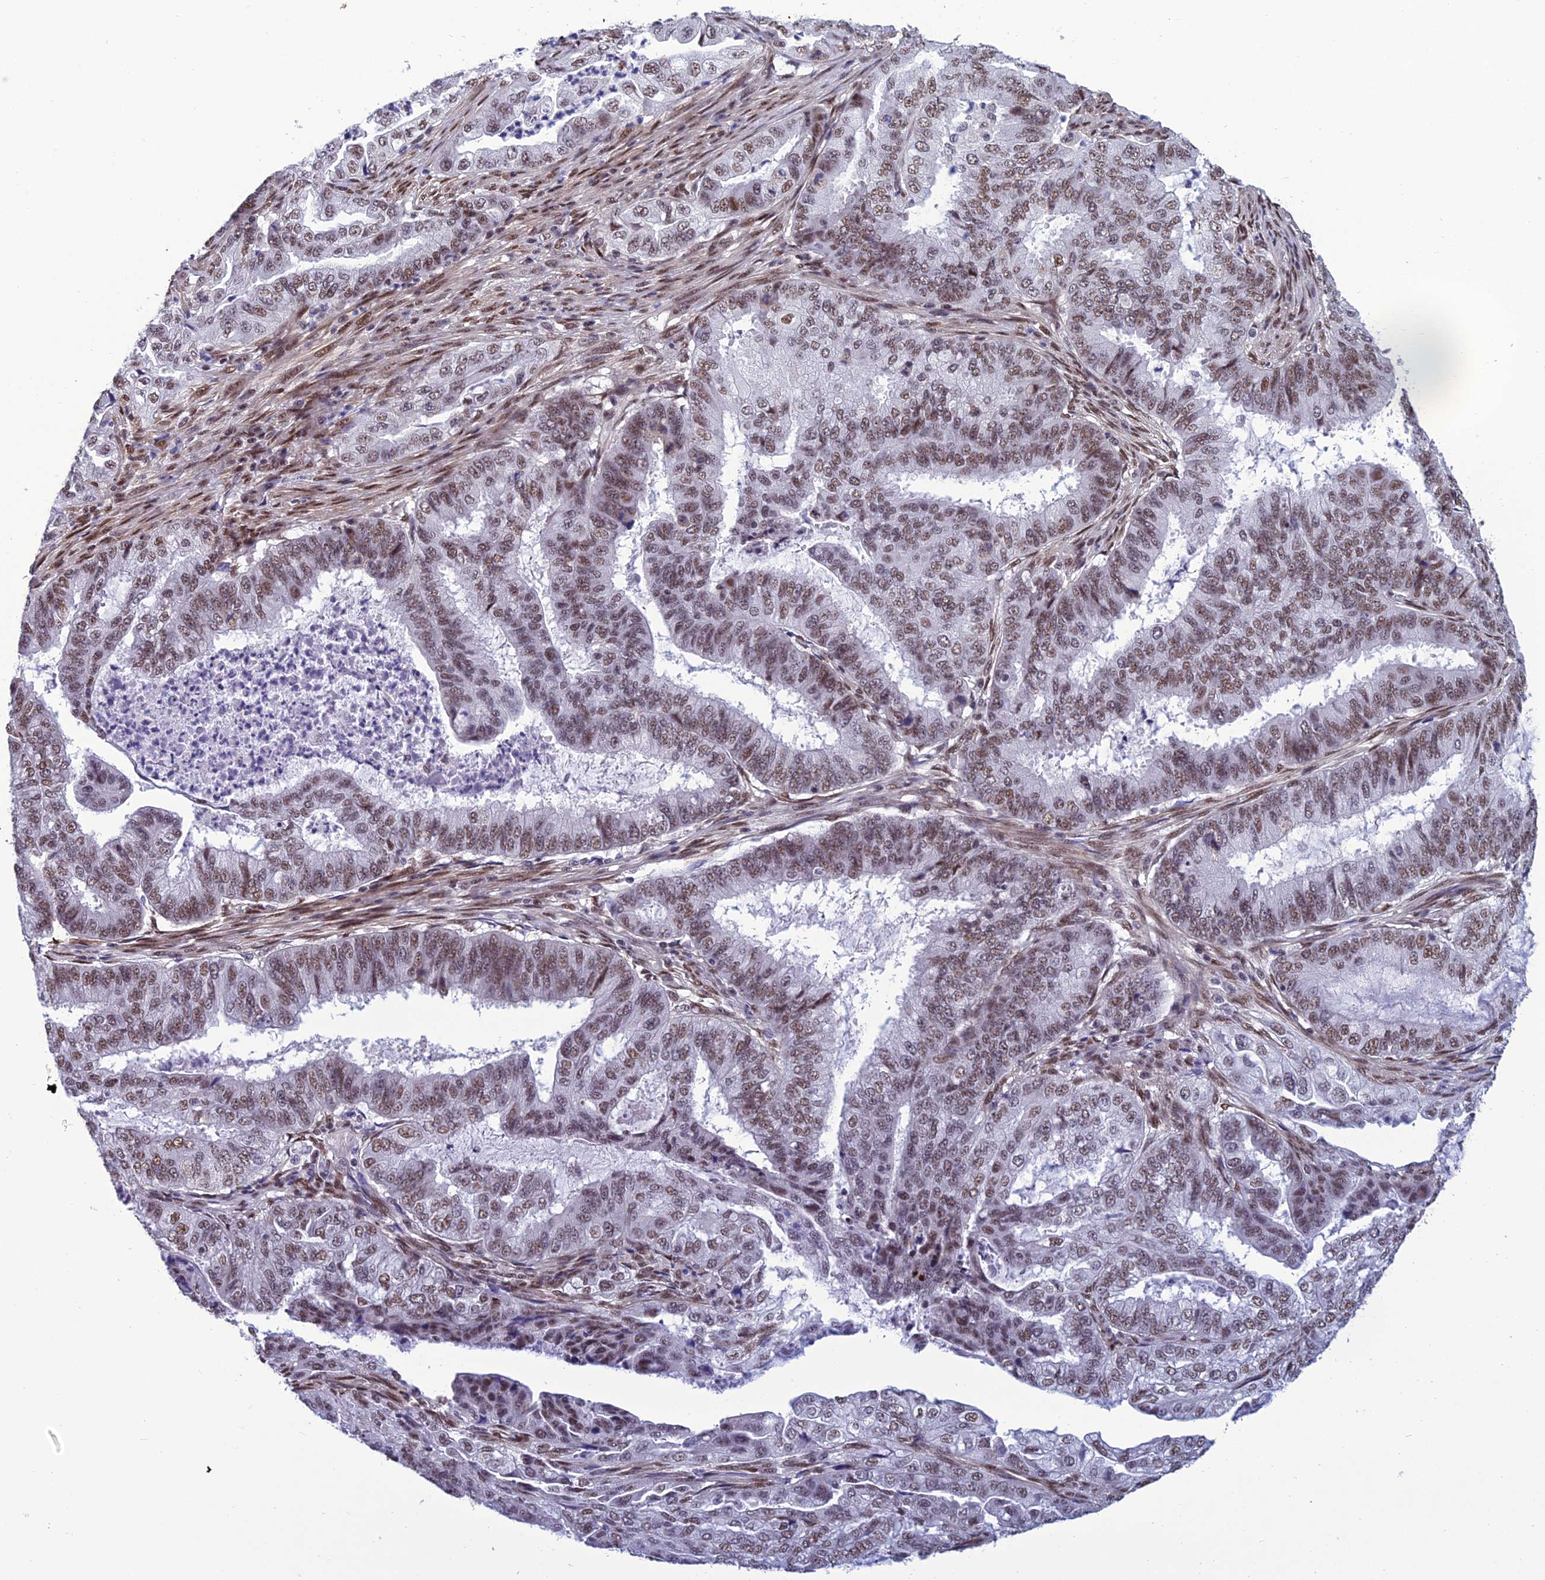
{"staining": {"intensity": "moderate", "quantity": ">75%", "location": "nuclear"}, "tissue": "endometrial cancer", "cell_type": "Tumor cells", "image_type": "cancer", "snomed": [{"axis": "morphology", "description": "Adenocarcinoma, NOS"}, {"axis": "topography", "description": "Endometrium"}], "caption": "High-magnification brightfield microscopy of endometrial cancer stained with DAB (brown) and counterstained with hematoxylin (blue). tumor cells exhibit moderate nuclear positivity is present in approximately>75% of cells.", "gene": "RSRC1", "patient": {"sex": "female", "age": 51}}